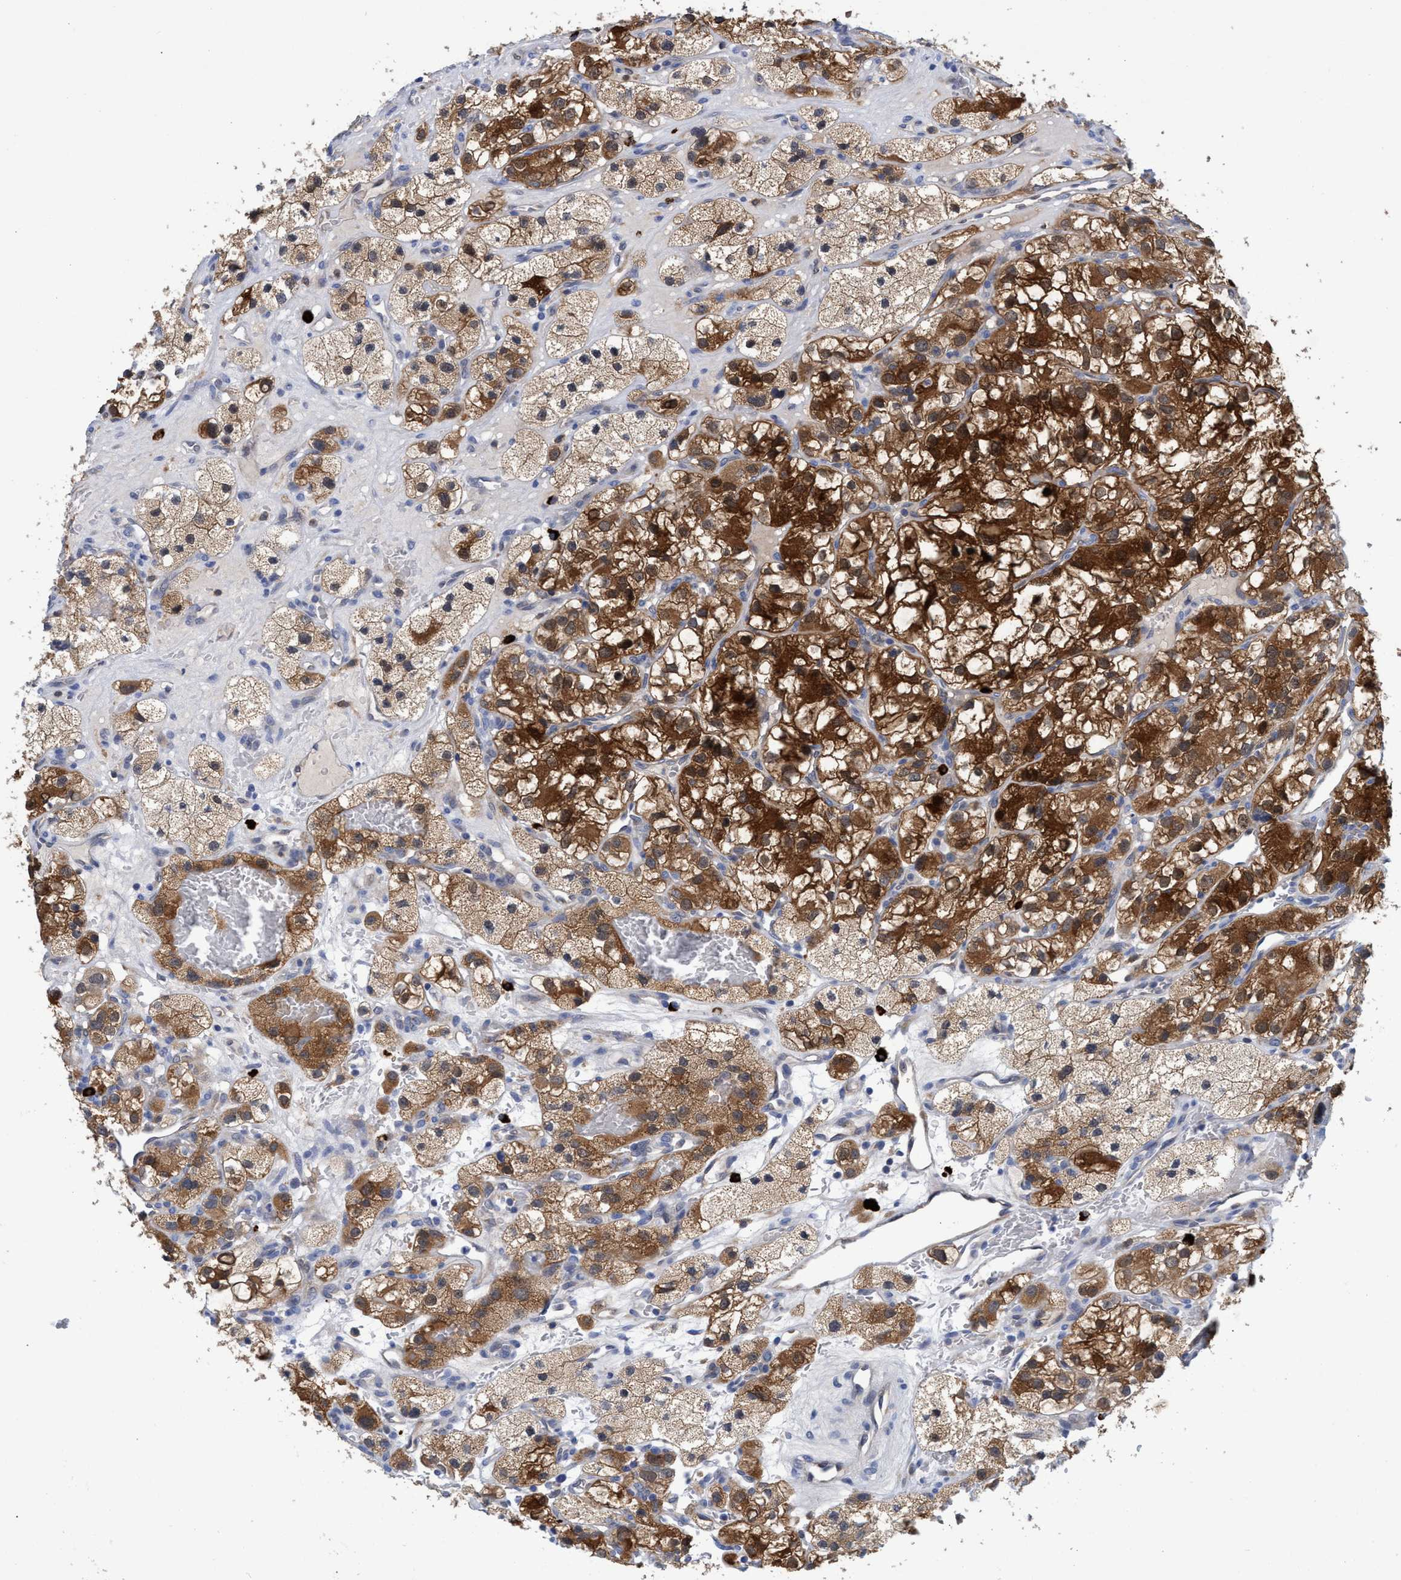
{"staining": {"intensity": "strong", "quantity": ">75%", "location": "cytoplasmic/membranous"}, "tissue": "renal cancer", "cell_type": "Tumor cells", "image_type": "cancer", "snomed": [{"axis": "morphology", "description": "Adenocarcinoma, NOS"}, {"axis": "topography", "description": "Kidney"}], "caption": "A high amount of strong cytoplasmic/membranous positivity is seen in approximately >75% of tumor cells in renal cancer tissue.", "gene": "PNPO", "patient": {"sex": "female", "age": 57}}